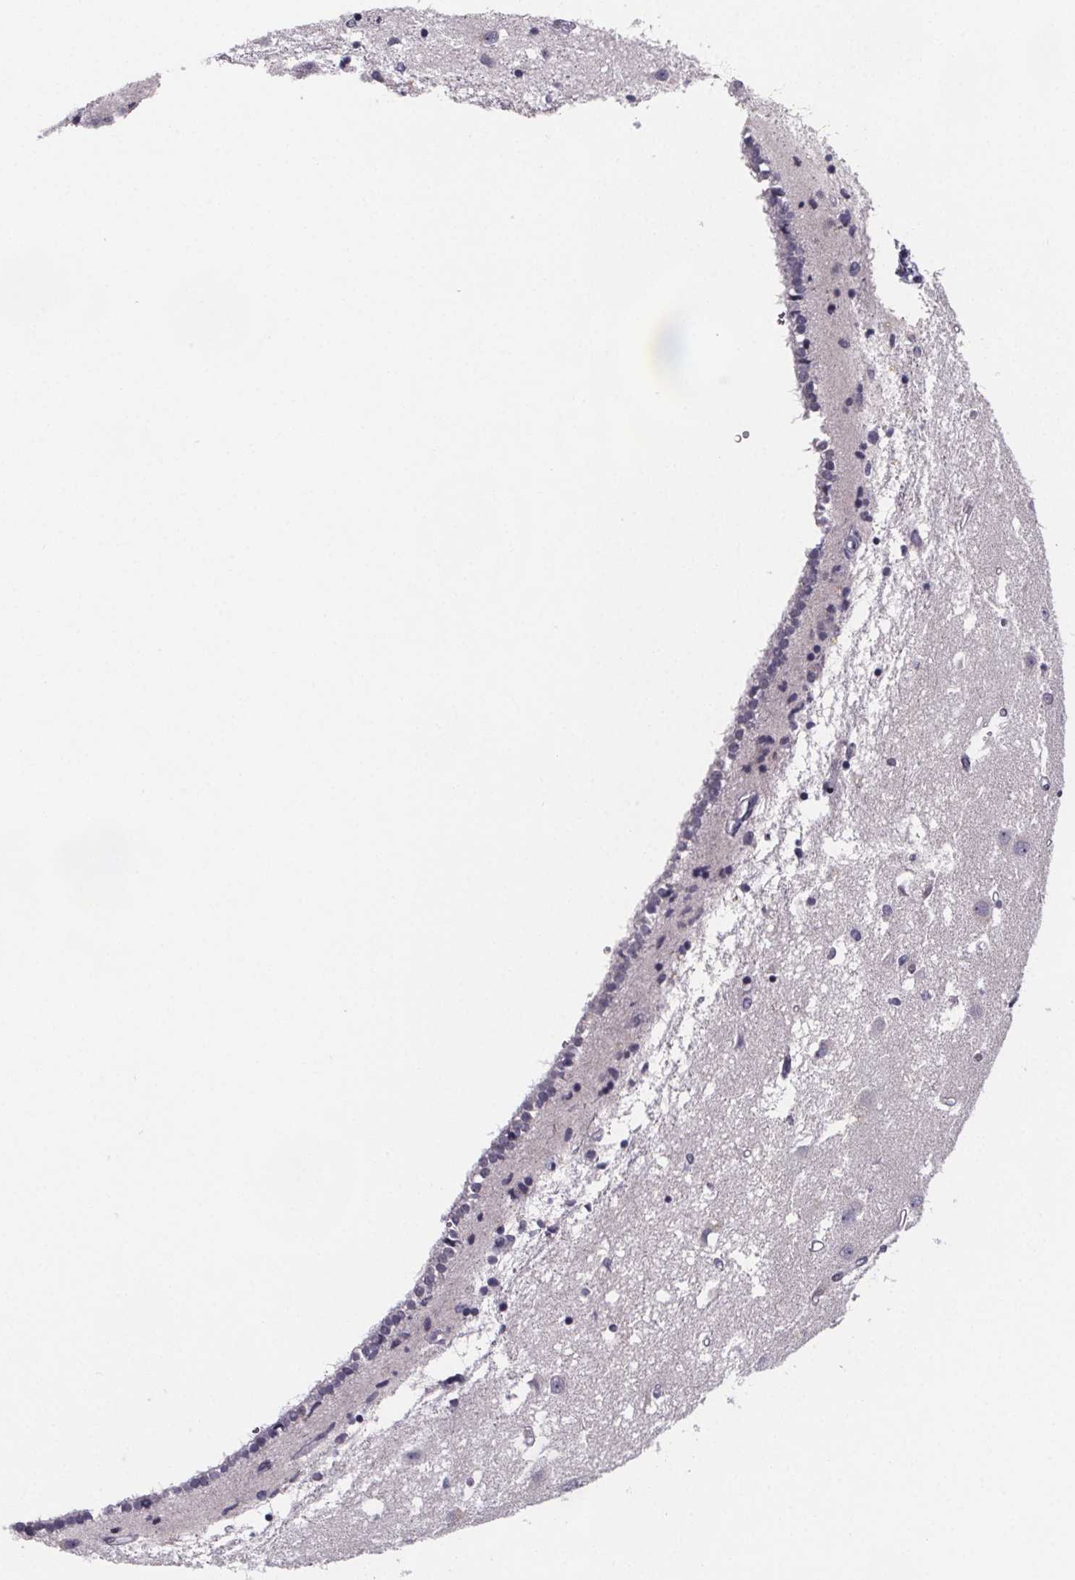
{"staining": {"intensity": "negative", "quantity": "none", "location": "none"}, "tissue": "caudate", "cell_type": "Glial cells", "image_type": "normal", "snomed": [{"axis": "morphology", "description": "Normal tissue, NOS"}, {"axis": "topography", "description": "Lateral ventricle wall"}], "caption": "Glial cells show no significant protein staining in normal caudate. (Brightfield microscopy of DAB (3,3'-diaminobenzidine) IHC at high magnification).", "gene": "PAH", "patient": {"sex": "male", "age": 54}}